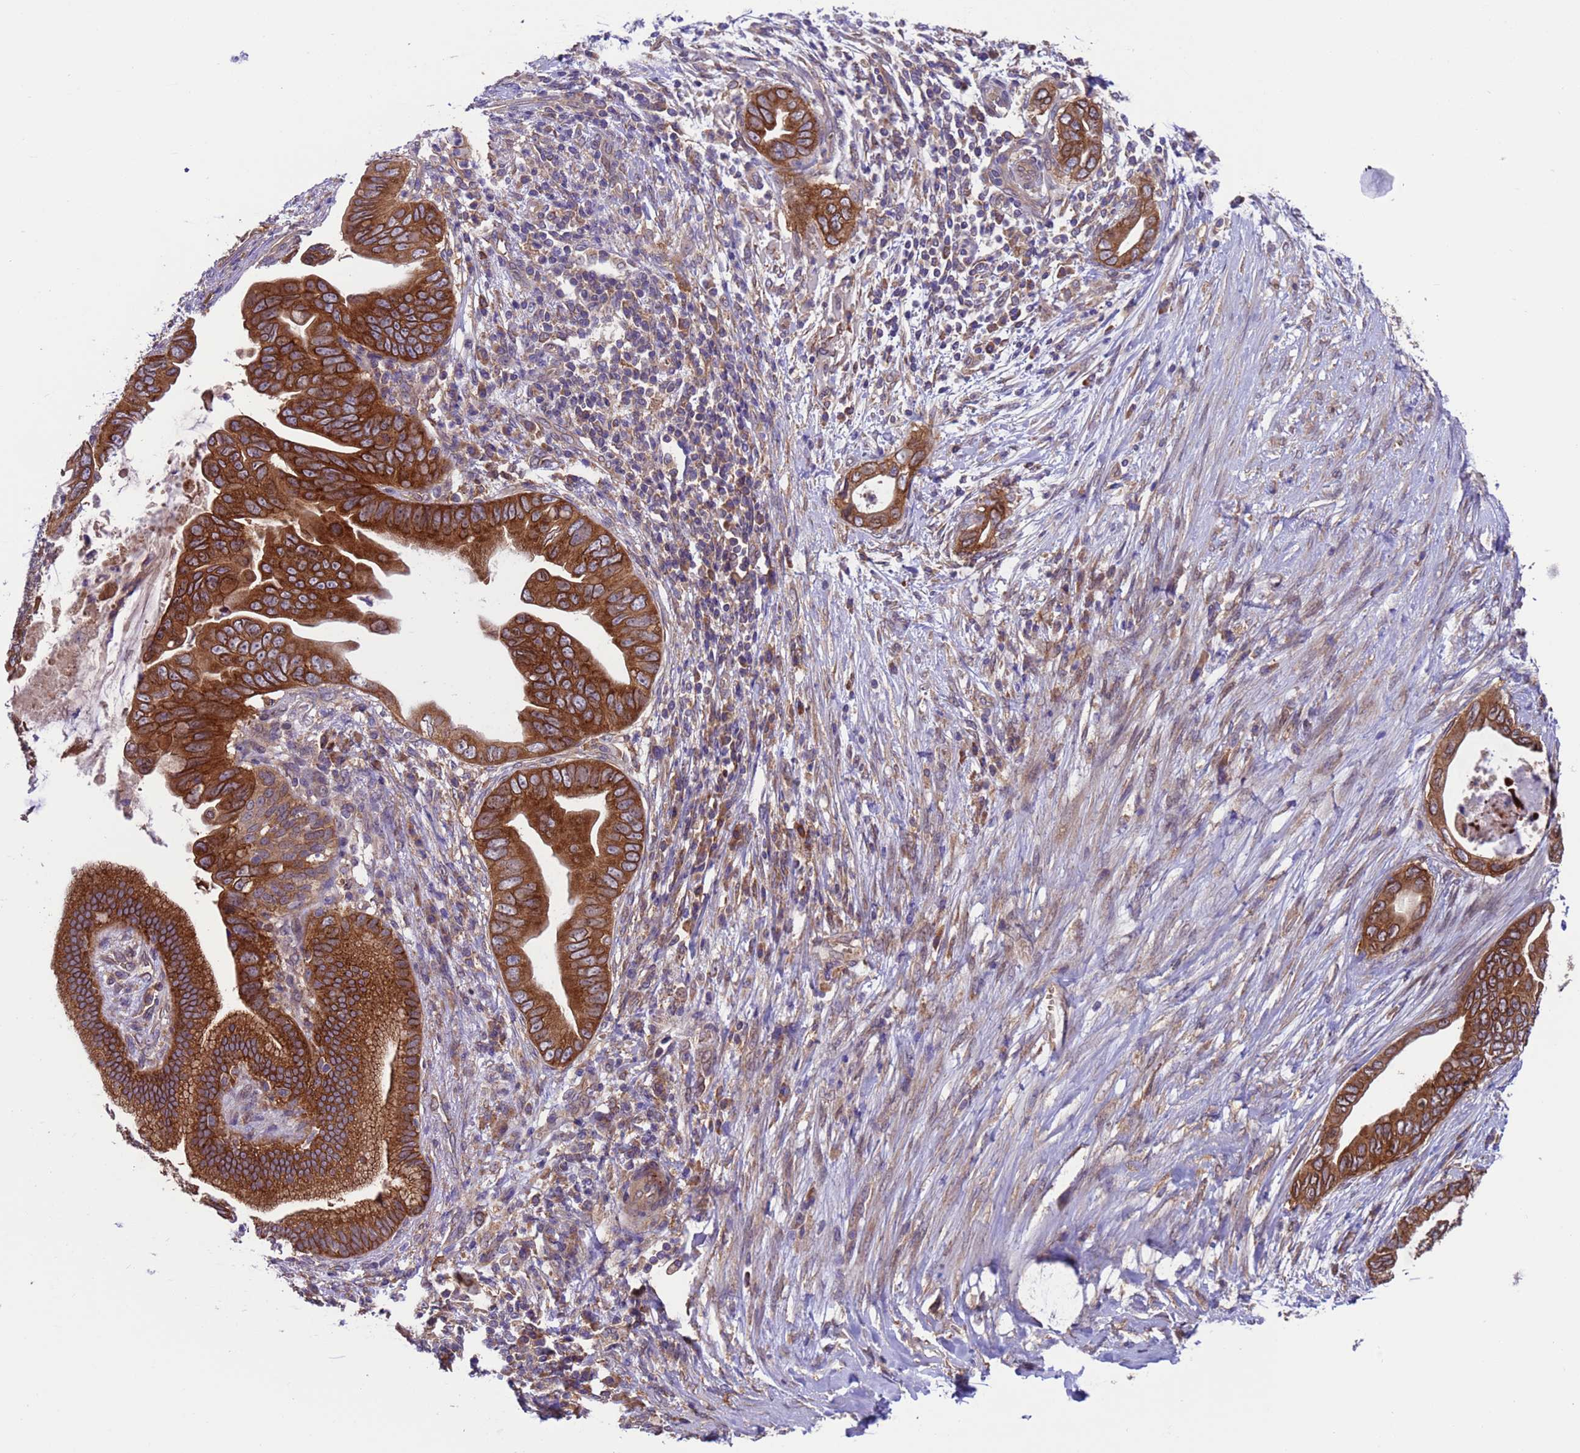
{"staining": {"intensity": "strong", "quantity": ">75%", "location": "cytoplasmic/membranous"}, "tissue": "pancreatic cancer", "cell_type": "Tumor cells", "image_type": "cancer", "snomed": [{"axis": "morphology", "description": "Adenocarcinoma, NOS"}, {"axis": "topography", "description": "Pancreas"}], "caption": "Pancreatic cancer tissue exhibits strong cytoplasmic/membranous positivity in approximately >75% of tumor cells, visualized by immunohistochemistry.", "gene": "ARHGAP12", "patient": {"sex": "male", "age": 75}}